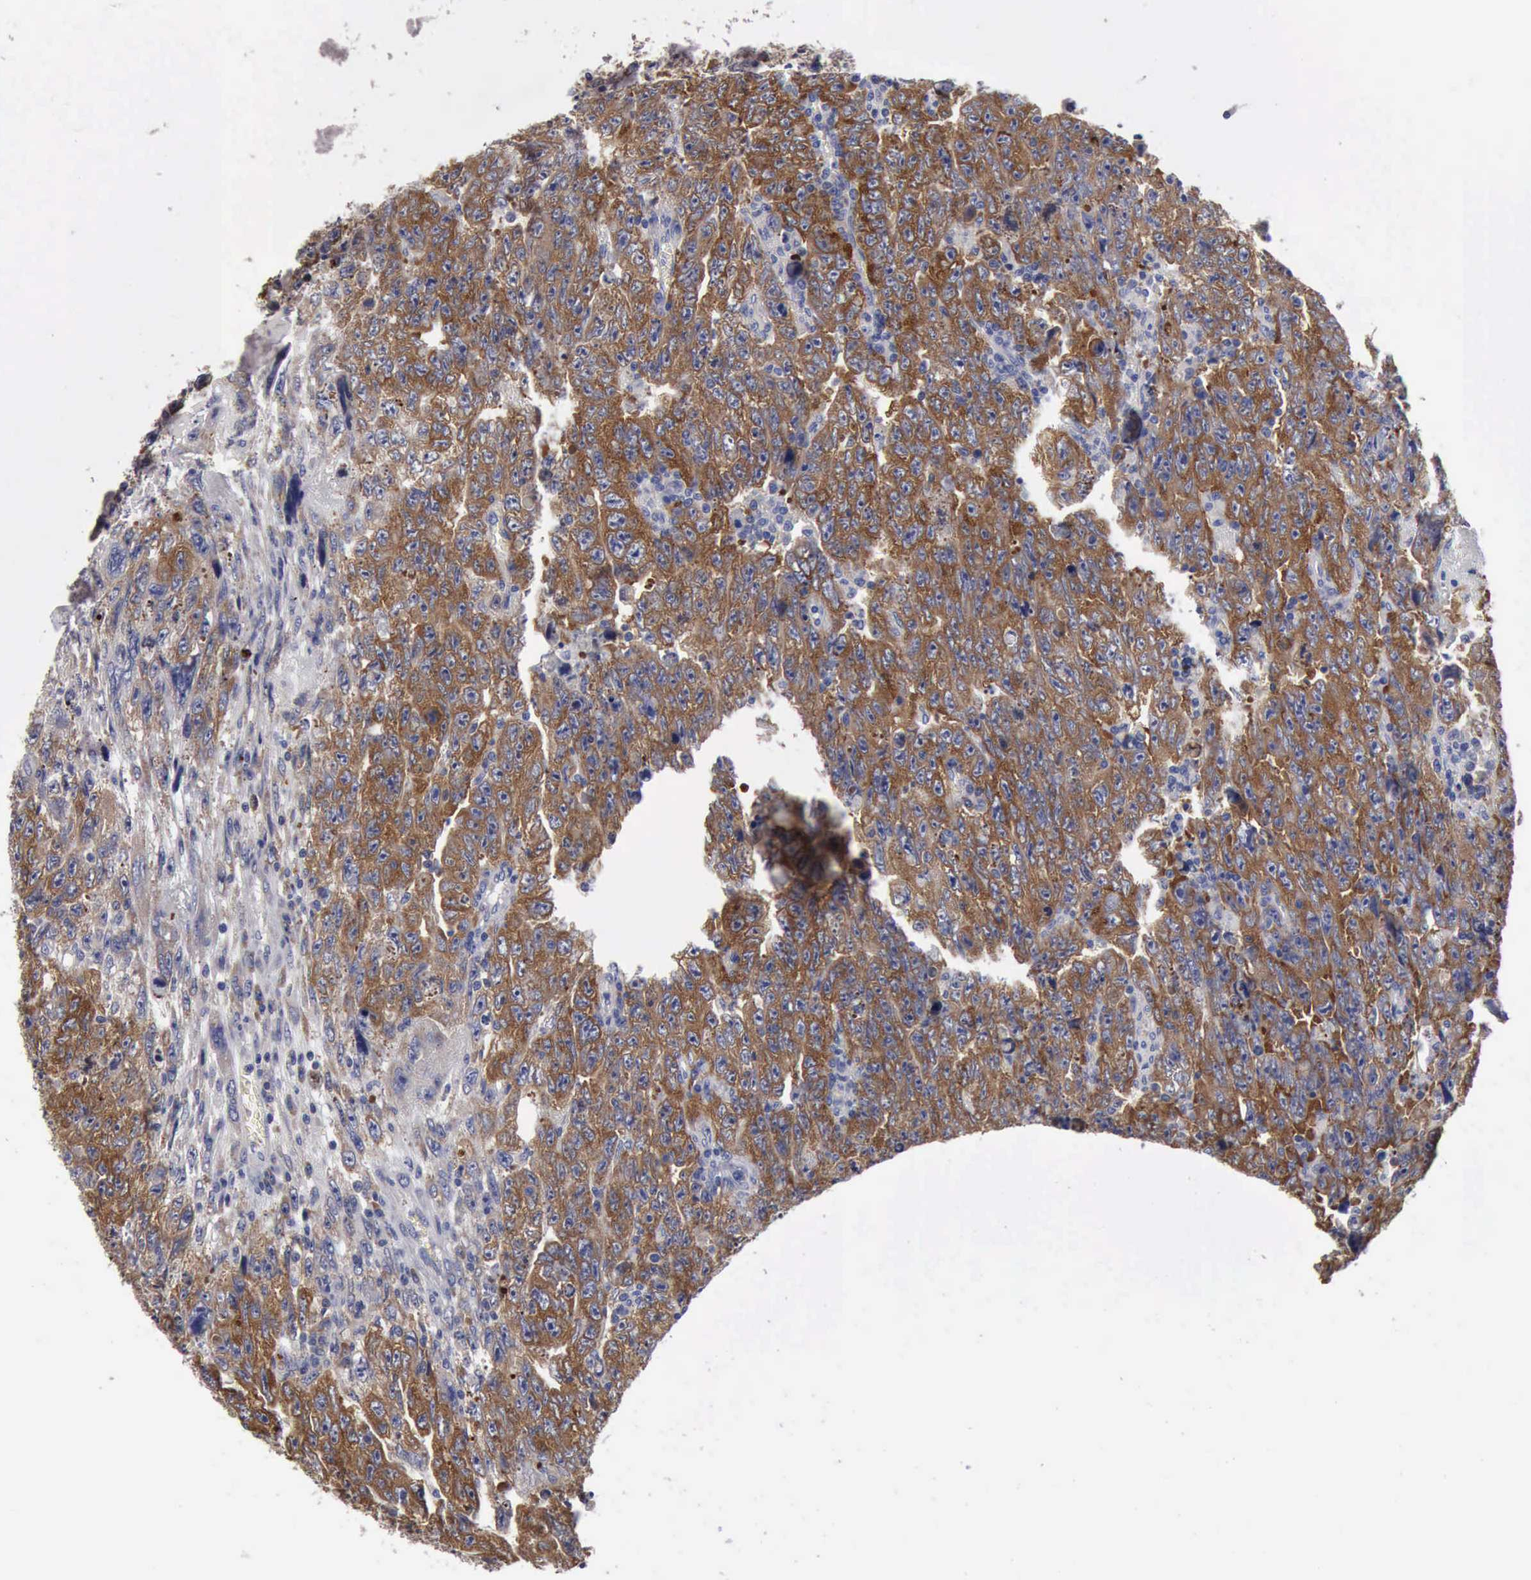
{"staining": {"intensity": "strong", "quantity": ">75%", "location": "cytoplasmic/membranous"}, "tissue": "testis cancer", "cell_type": "Tumor cells", "image_type": "cancer", "snomed": [{"axis": "morphology", "description": "Carcinoma, Embryonal, NOS"}, {"axis": "topography", "description": "Testis"}], "caption": "This is an image of IHC staining of testis embryonal carcinoma, which shows strong expression in the cytoplasmic/membranous of tumor cells.", "gene": "TXLNG", "patient": {"sex": "male", "age": 28}}